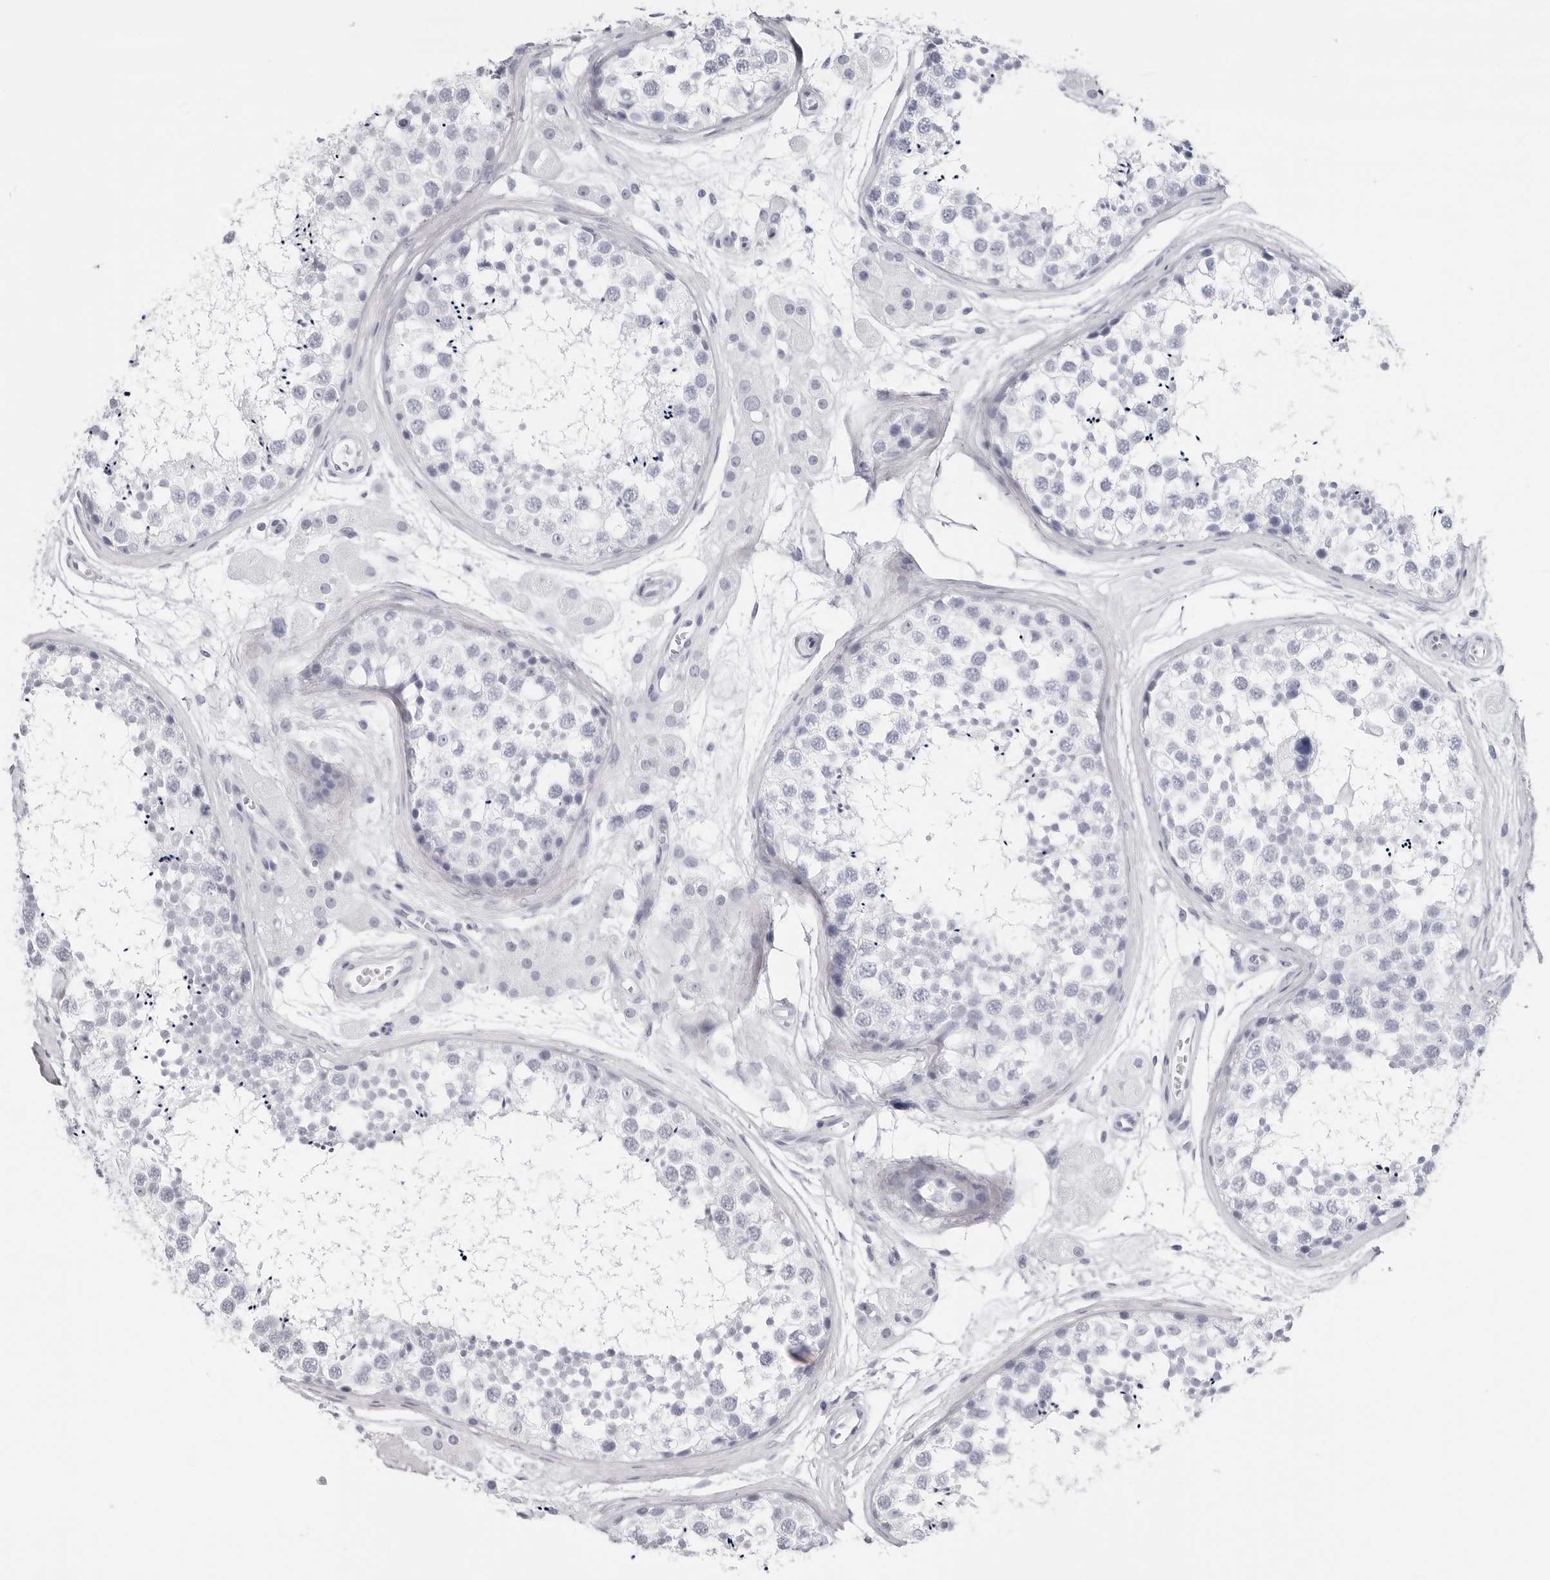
{"staining": {"intensity": "negative", "quantity": "none", "location": "none"}, "tissue": "testis", "cell_type": "Cells in seminiferous ducts", "image_type": "normal", "snomed": [{"axis": "morphology", "description": "Normal tissue, NOS"}, {"axis": "topography", "description": "Testis"}], "caption": "A high-resolution micrograph shows immunohistochemistry staining of unremarkable testis, which displays no significant positivity in cells in seminiferous ducts. The staining is performed using DAB (3,3'-diaminobenzidine) brown chromogen with nuclei counter-stained in using hematoxylin.", "gene": "CST2", "patient": {"sex": "male", "age": 56}}